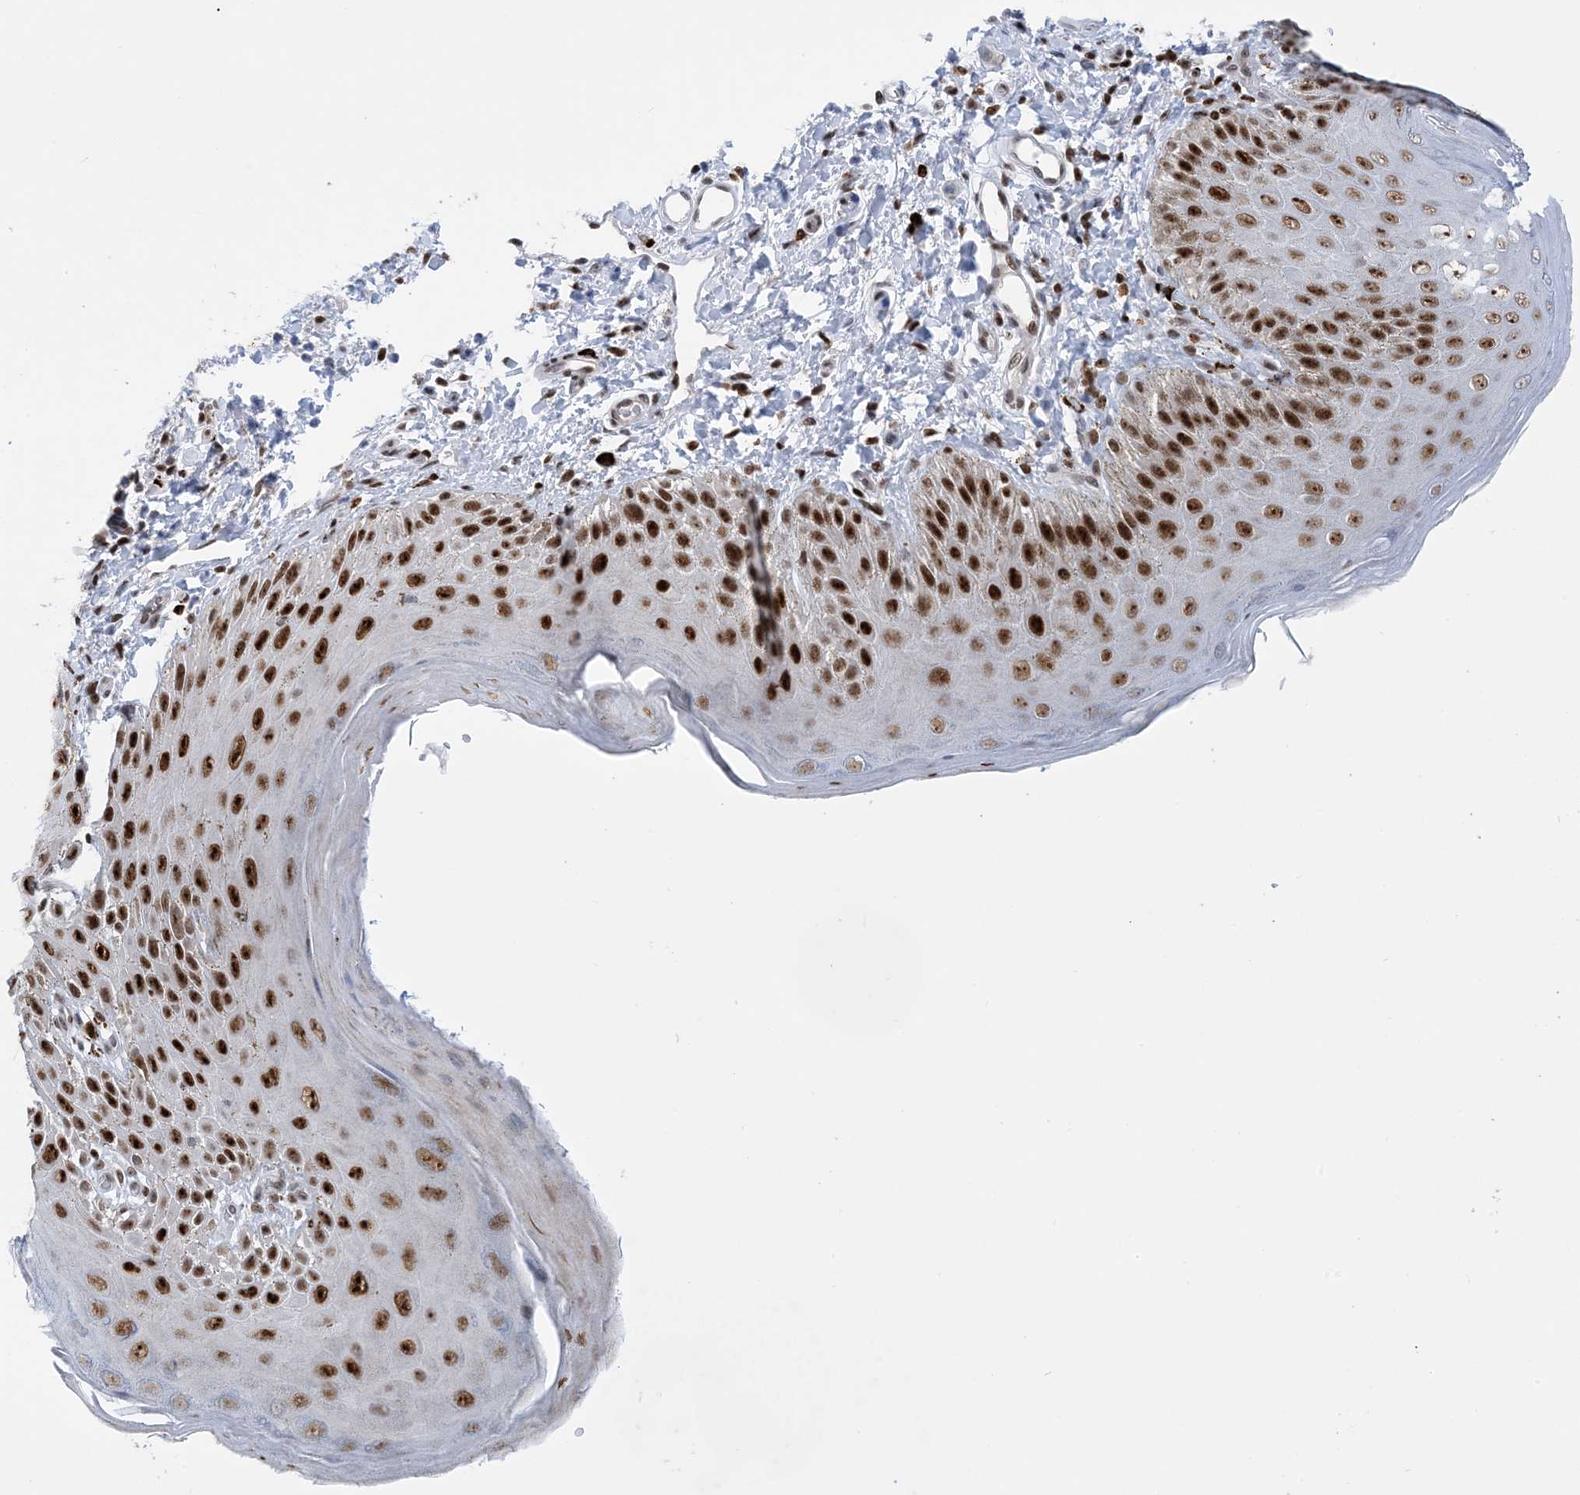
{"staining": {"intensity": "strong", "quantity": ">75%", "location": "nuclear"}, "tissue": "skin", "cell_type": "Epidermal cells", "image_type": "normal", "snomed": [{"axis": "morphology", "description": "Normal tissue, NOS"}, {"axis": "topography", "description": "Anal"}], "caption": "High-magnification brightfield microscopy of normal skin stained with DAB (brown) and counterstained with hematoxylin (blue). epidermal cells exhibit strong nuclear positivity is present in approximately>75% of cells.", "gene": "TSPYL1", "patient": {"sex": "male", "age": 44}}